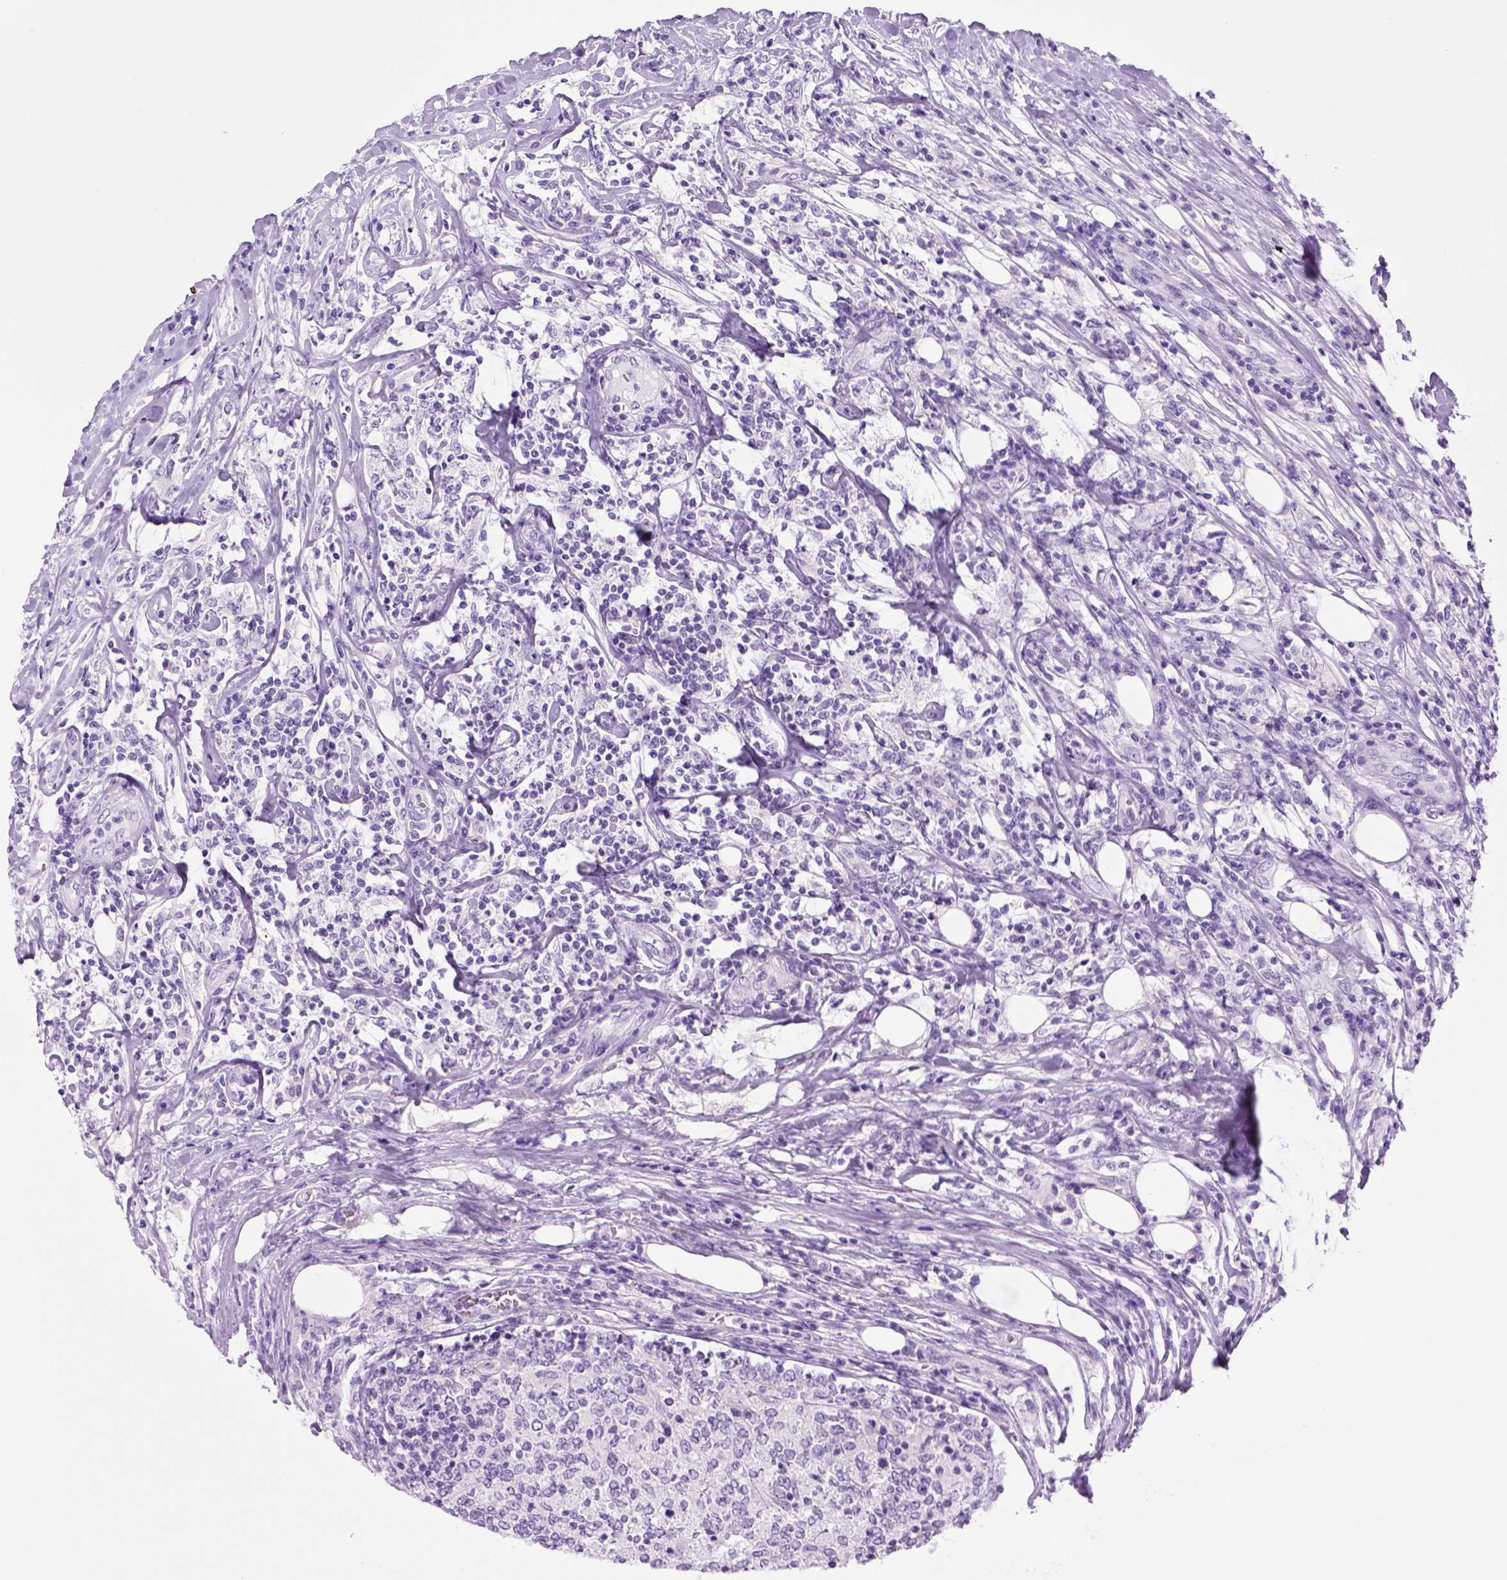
{"staining": {"intensity": "negative", "quantity": "none", "location": "none"}, "tissue": "lymphoma", "cell_type": "Tumor cells", "image_type": "cancer", "snomed": [{"axis": "morphology", "description": "Malignant lymphoma, non-Hodgkin's type, High grade"}, {"axis": "topography", "description": "Lymph node"}], "caption": "This is an immunohistochemistry micrograph of lymphoma. There is no expression in tumor cells.", "gene": "SGCG", "patient": {"sex": "female", "age": 84}}